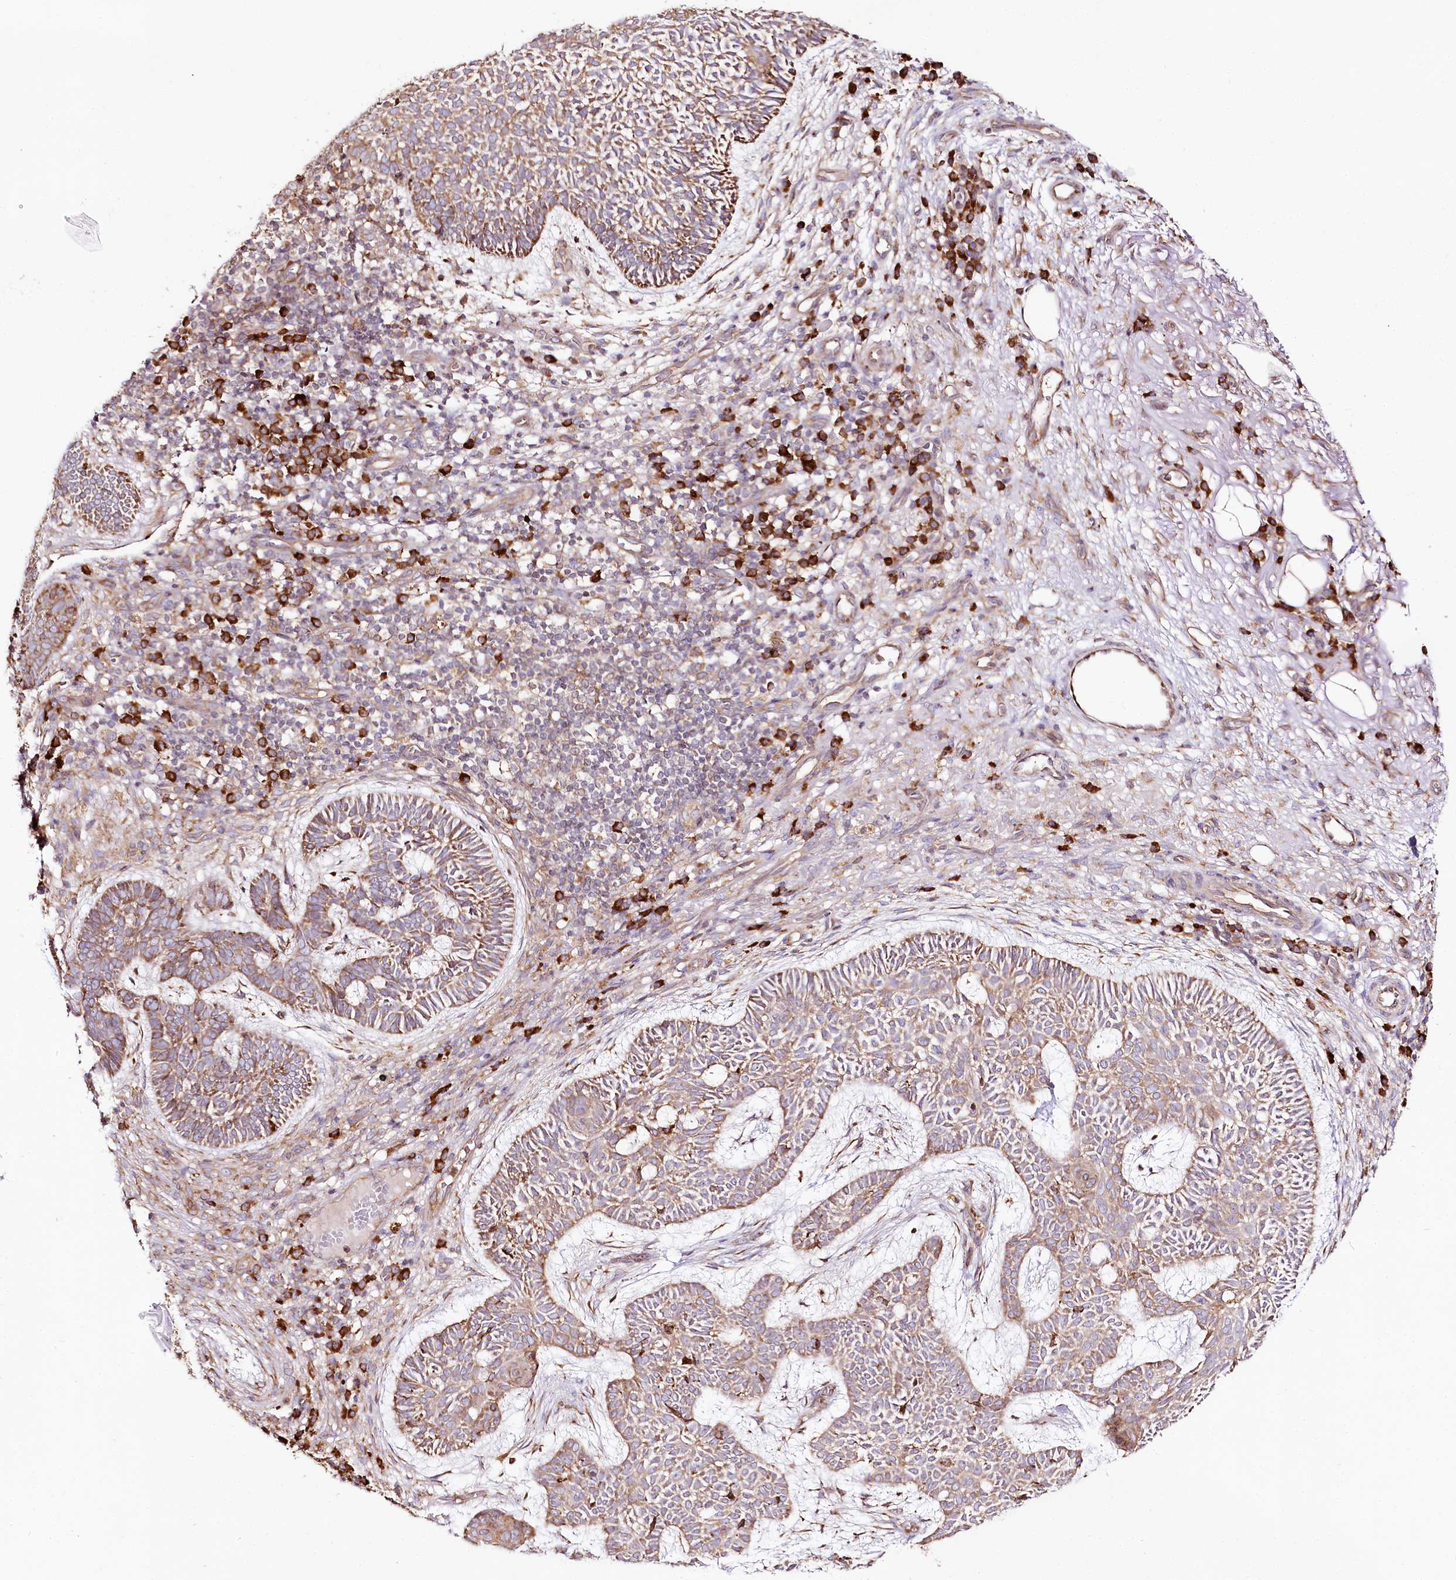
{"staining": {"intensity": "moderate", "quantity": "25%-75%", "location": "cytoplasmic/membranous"}, "tissue": "skin cancer", "cell_type": "Tumor cells", "image_type": "cancer", "snomed": [{"axis": "morphology", "description": "Basal cell carcinoma"}, {"axis": "topography", "description": "Skin"}], "caption": "Immunohistochemical staining of skin cancer (basal cell carcinoma) displays medium levels of moderate cytoplasmic/membranous positivity in approximately 25%-75% of tumor cells. (brown staining indicates protein expression, while blue staining denotes nuclei).", "gene": "CNPY2", "patient": {"sex": "male", "age": 85}}